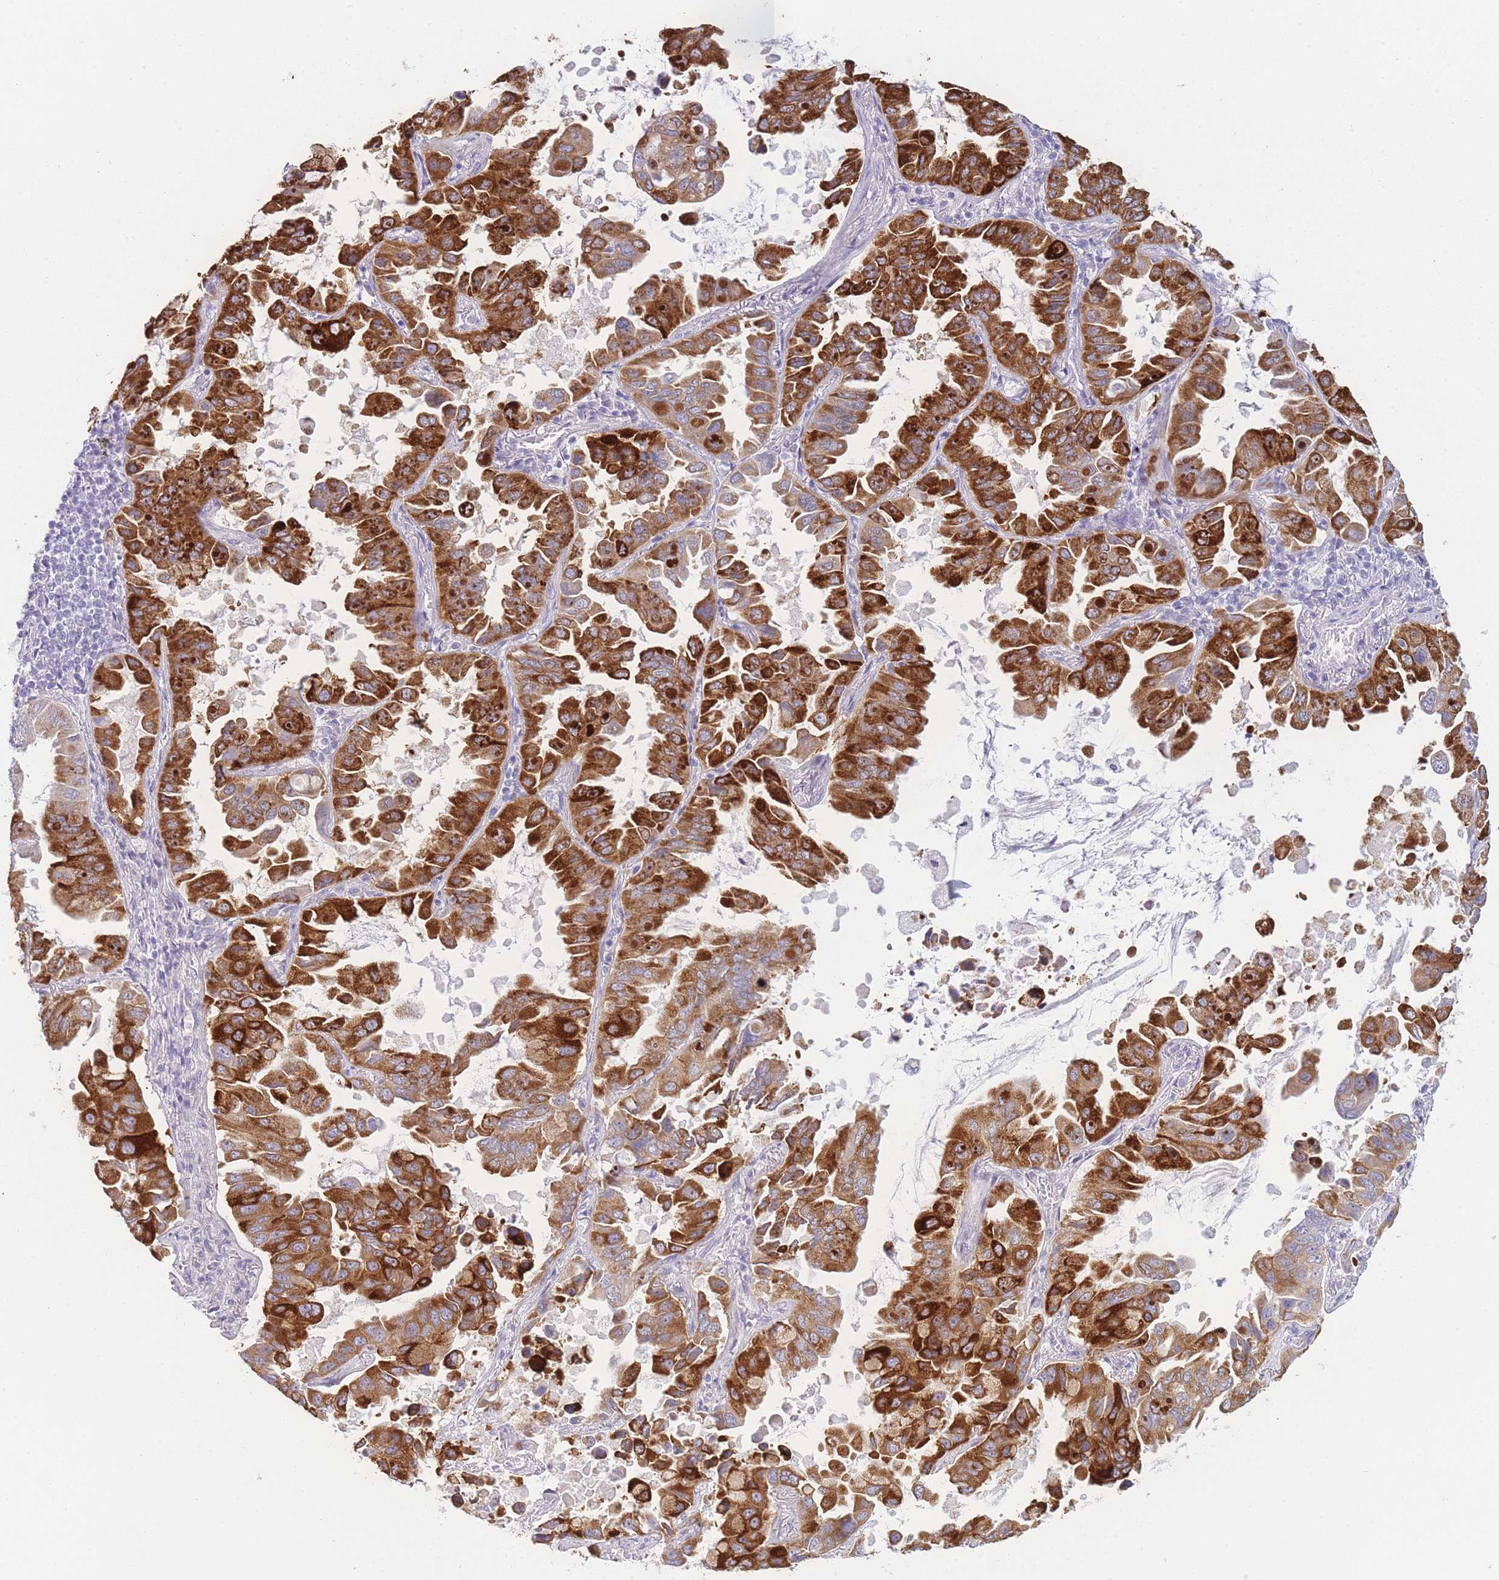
{"staining": {"intensity": "strong", "quantity": ">75%", "location": "cytoplasmic/membranous"}, "tissue": "lung cancer", "cell_type": "Tumor cells", "image_type": "cancer", "snomed": [{"axis": "morphology", "description": "Adenocarcinoma, NOS"}, {"axis": "topography", "description": "Lung"}], "caption": "This micrograph demonstrates adenocarcinoma (lung) stained with IHC to label a protein in brown. The cytoplasmic/membranous of tumor cells show strong positivity for the protein. Nuclei are counter-stained blue.", "gene": "ZNF627", "patient": {"sex": "male", "age": 64}}